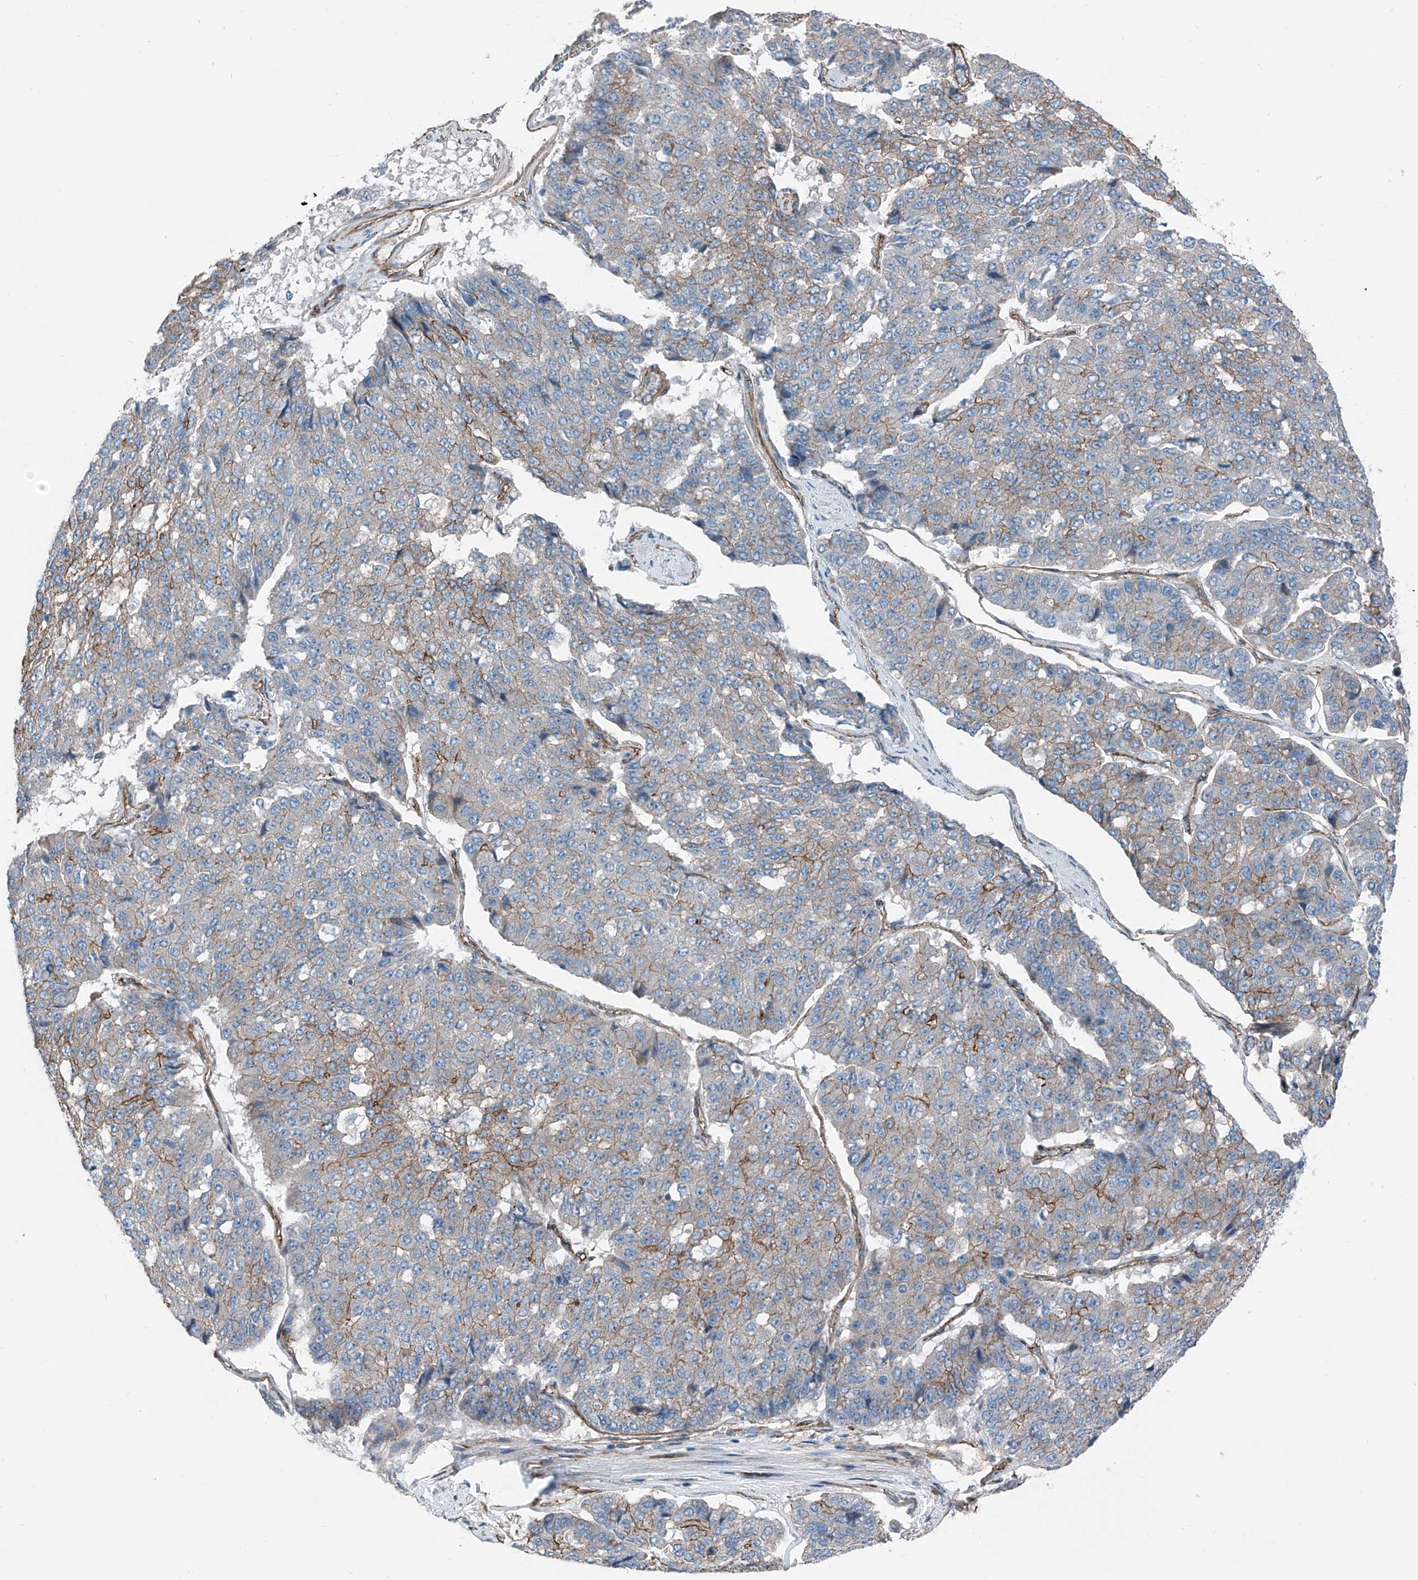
{"staining": {"intensity": "moderate", "quantity": "25%-75%", "location": "cytoplasmic/membranous"}, "tissue": "pancreatic cancer", "cell_type": "Tumor cells", "image_type": "cancer", "snomed": [{"axis": "morphology", "description": "Adenocarcinoma, NOS"}, {"axis": "topography", "description": "Pancreas"}], "caption": "Protein expression analysis of adenocarcinoma (pancreatic) demonstrates moderate cytoplasmic/membranous staining in about 25%-75% of tumor cells.", "gene": "THEMIS2", "patient": {"sex": "male", "age": 50}}